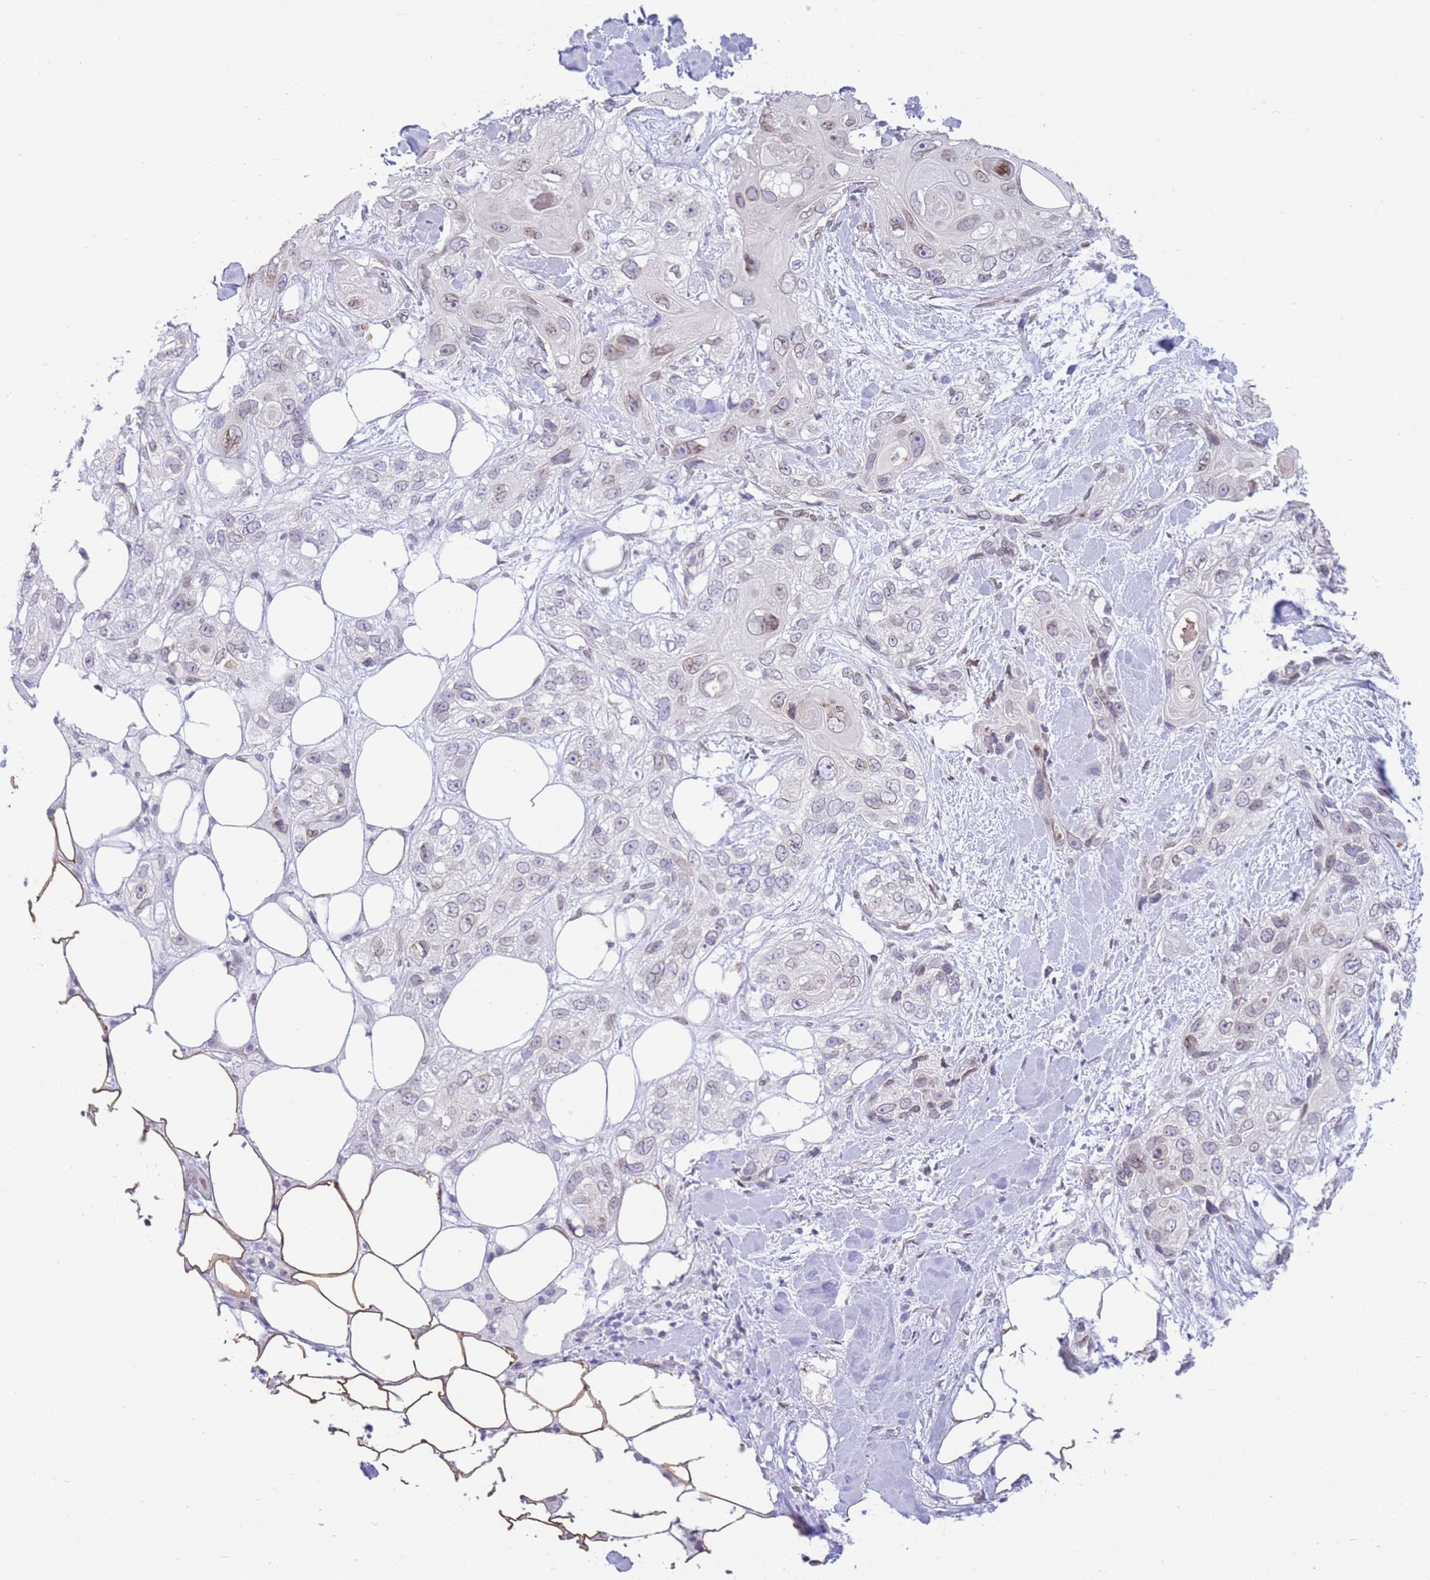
{"staining": {"intensity": "weak", "quantity": "25%-75%", "location": "nuclear"}, "tissue": "skin cancer", "cell_type": "Tumor cells", "image_type": "cancer", "snomed": [{"axis": "morphology", "description": "Normal tissue, NOS"}, {"axis": "morphology", "description": "Squamous cell carcinoma, NOS"}, {"axis": "topography", "description": "Skin"}], "caption": "Weak nuclear protein staining is appreciated in about 25%-75% of tumor cells in skin cancer (squamous cell carcinoma). Using DAB (brown) and hematoxylin (blue) stains, captured at high magnification using brightfield microscopy.", "gene": "OR10AD1", "patient": {"sex": "male", "age": 72}}